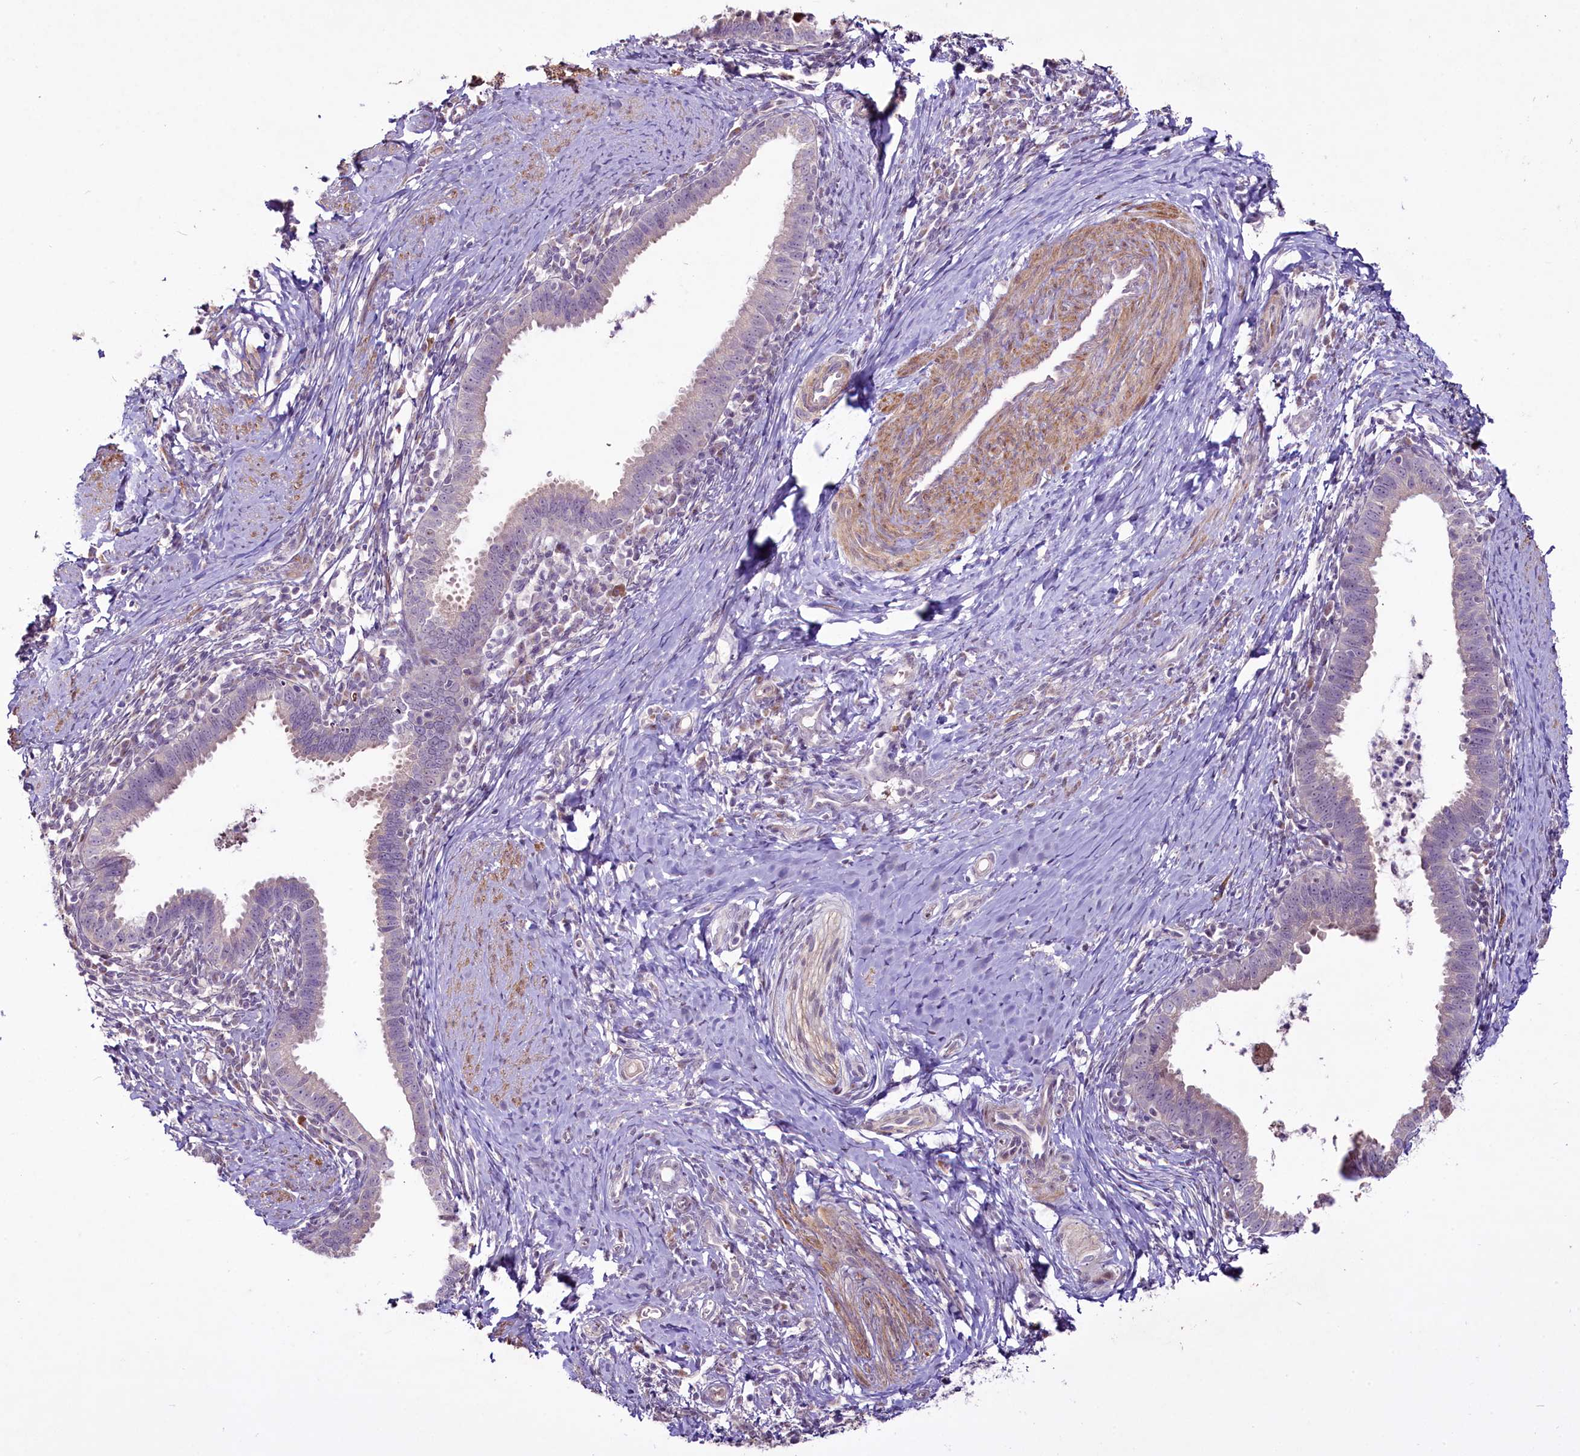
{"staining": {"intensity": "negative", "quantity": "none", "location": "none"}, "tissue": "cervical cancer", "cell_type": "Tumor cells", "image_type": "cancer", "snomed": [{"axis": "morphology", "description": "Adenocarcinoma, NOS"}, {"axis": "topography", "description": "Cervix"}], "caption": "The IHC photomicrograph has no significant expression in tumor cells of cervical adenocarcinoma tissue.", "gene": "SUSD3", "patient": {"sex": "female", "age": 36}}